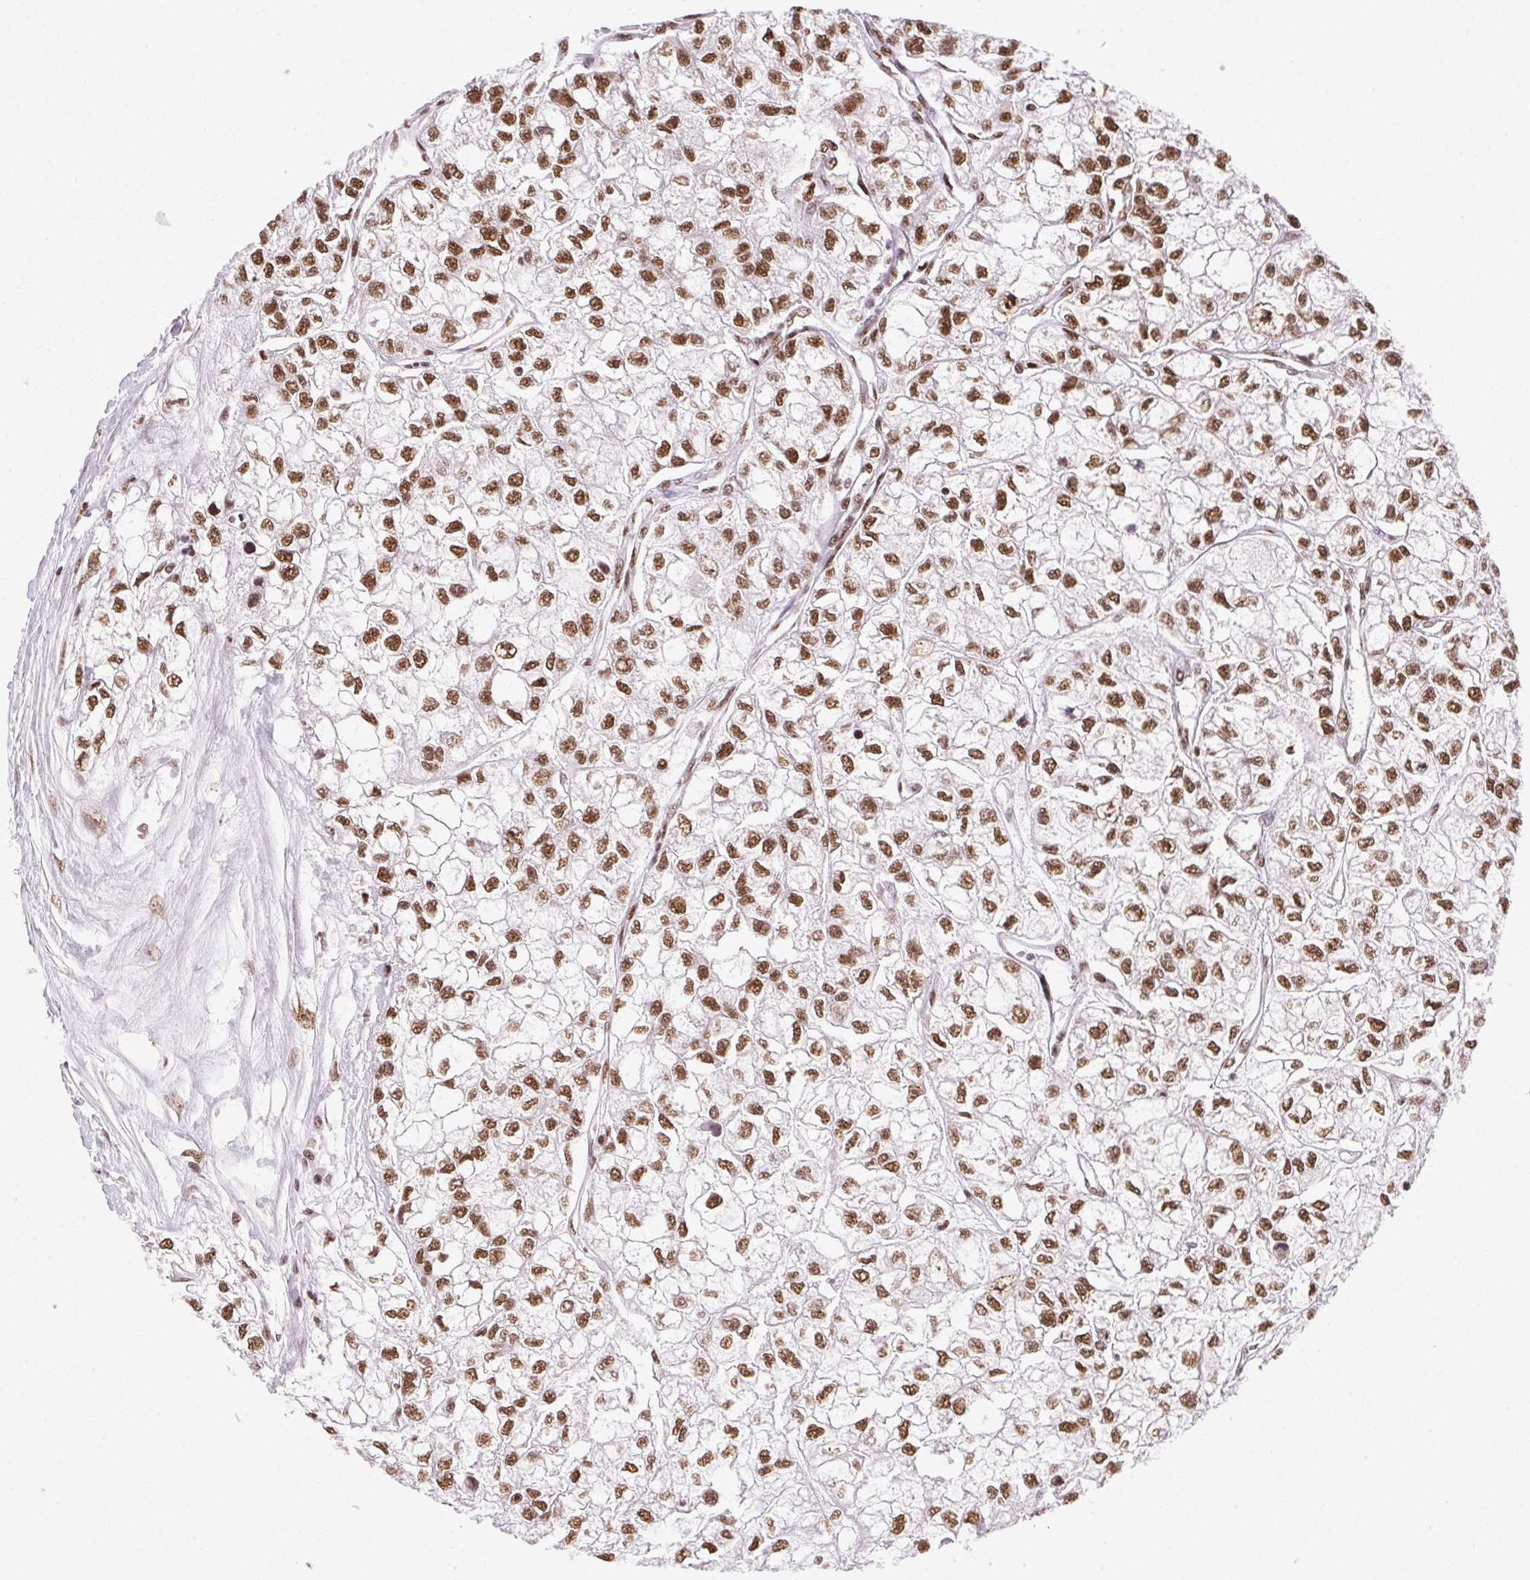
{"staining": {"intensity": "moderate", "quantity": ">75%", "location": "nuclear"}, "tissue": "renal cancer", "cell_type": "Tumor cells", "image_type": "cancer", "snomed": [{"axis": "morphology", "description": "Adenocarcinoma, NOS"}, {"axis": "topography", "description": "Kidney"}], "caption": "Protein expression analysis of renal cancer (adenocarcinoma) displays moderate nuclear expression in approximately >75% of tumor cells.", "gene": "TRA2B", "patient": {"sex": "male", "age": 56}}